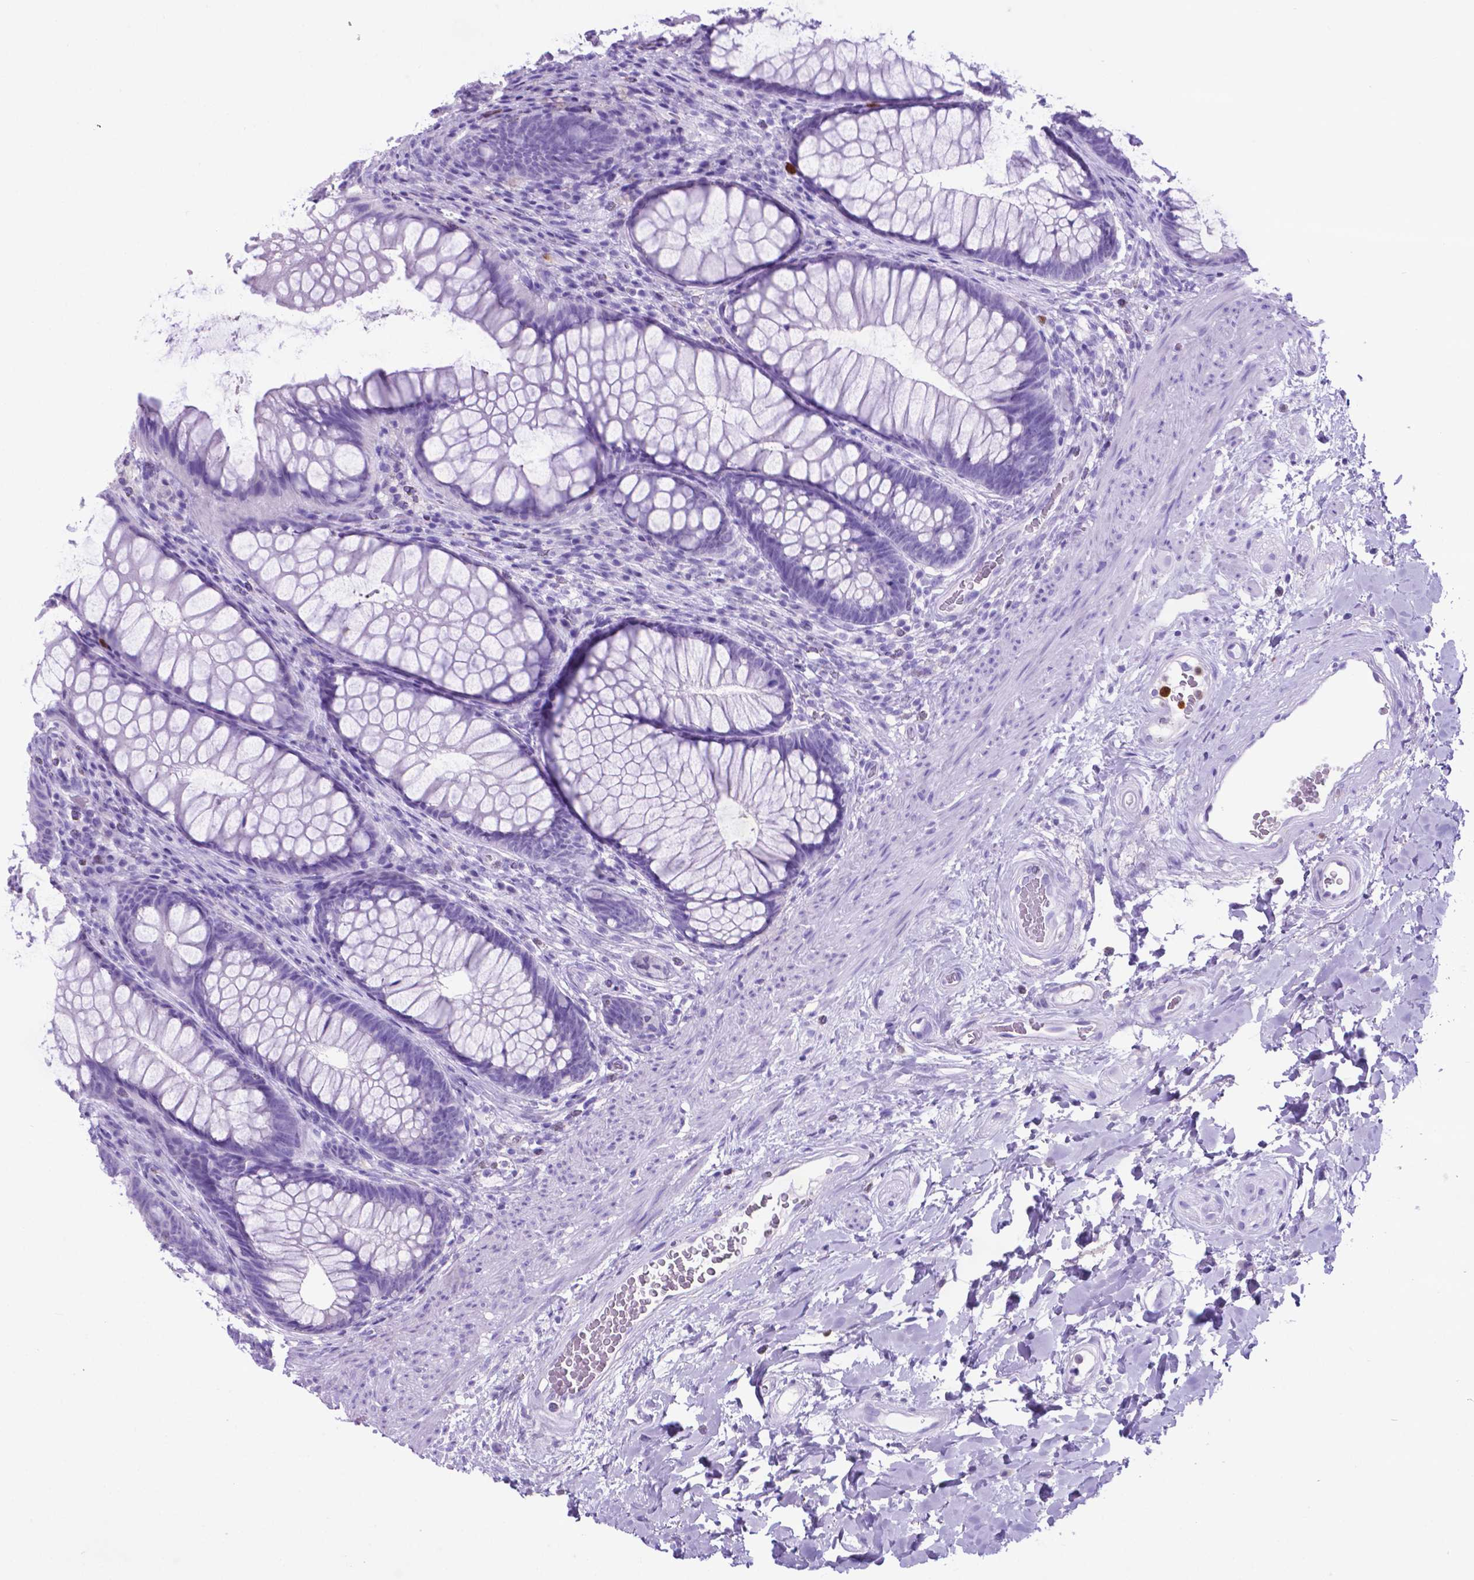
{"staining": {"intensity": "negative", "quantity": "none", "location": "none"}, "tissue": "rectum", "cell_type": "Glandular cells", "image_type": "normal", "snomed": [{"axis": "morphology", "description": "Normal tissue, NOS"}, {"axis": "topography", "description": "Smooth muscle"}, {"axis": "topography", "description": "Rectum"}], "caption": "The immunohistochemistry (IHC) image has no significant expression in glandular cells of rectum. (Immunohistochemistry (ihc), brightfield microscopy, high magnification).", "gene": "LZTR1", "patient": {"sex": "male", "age": 53}}